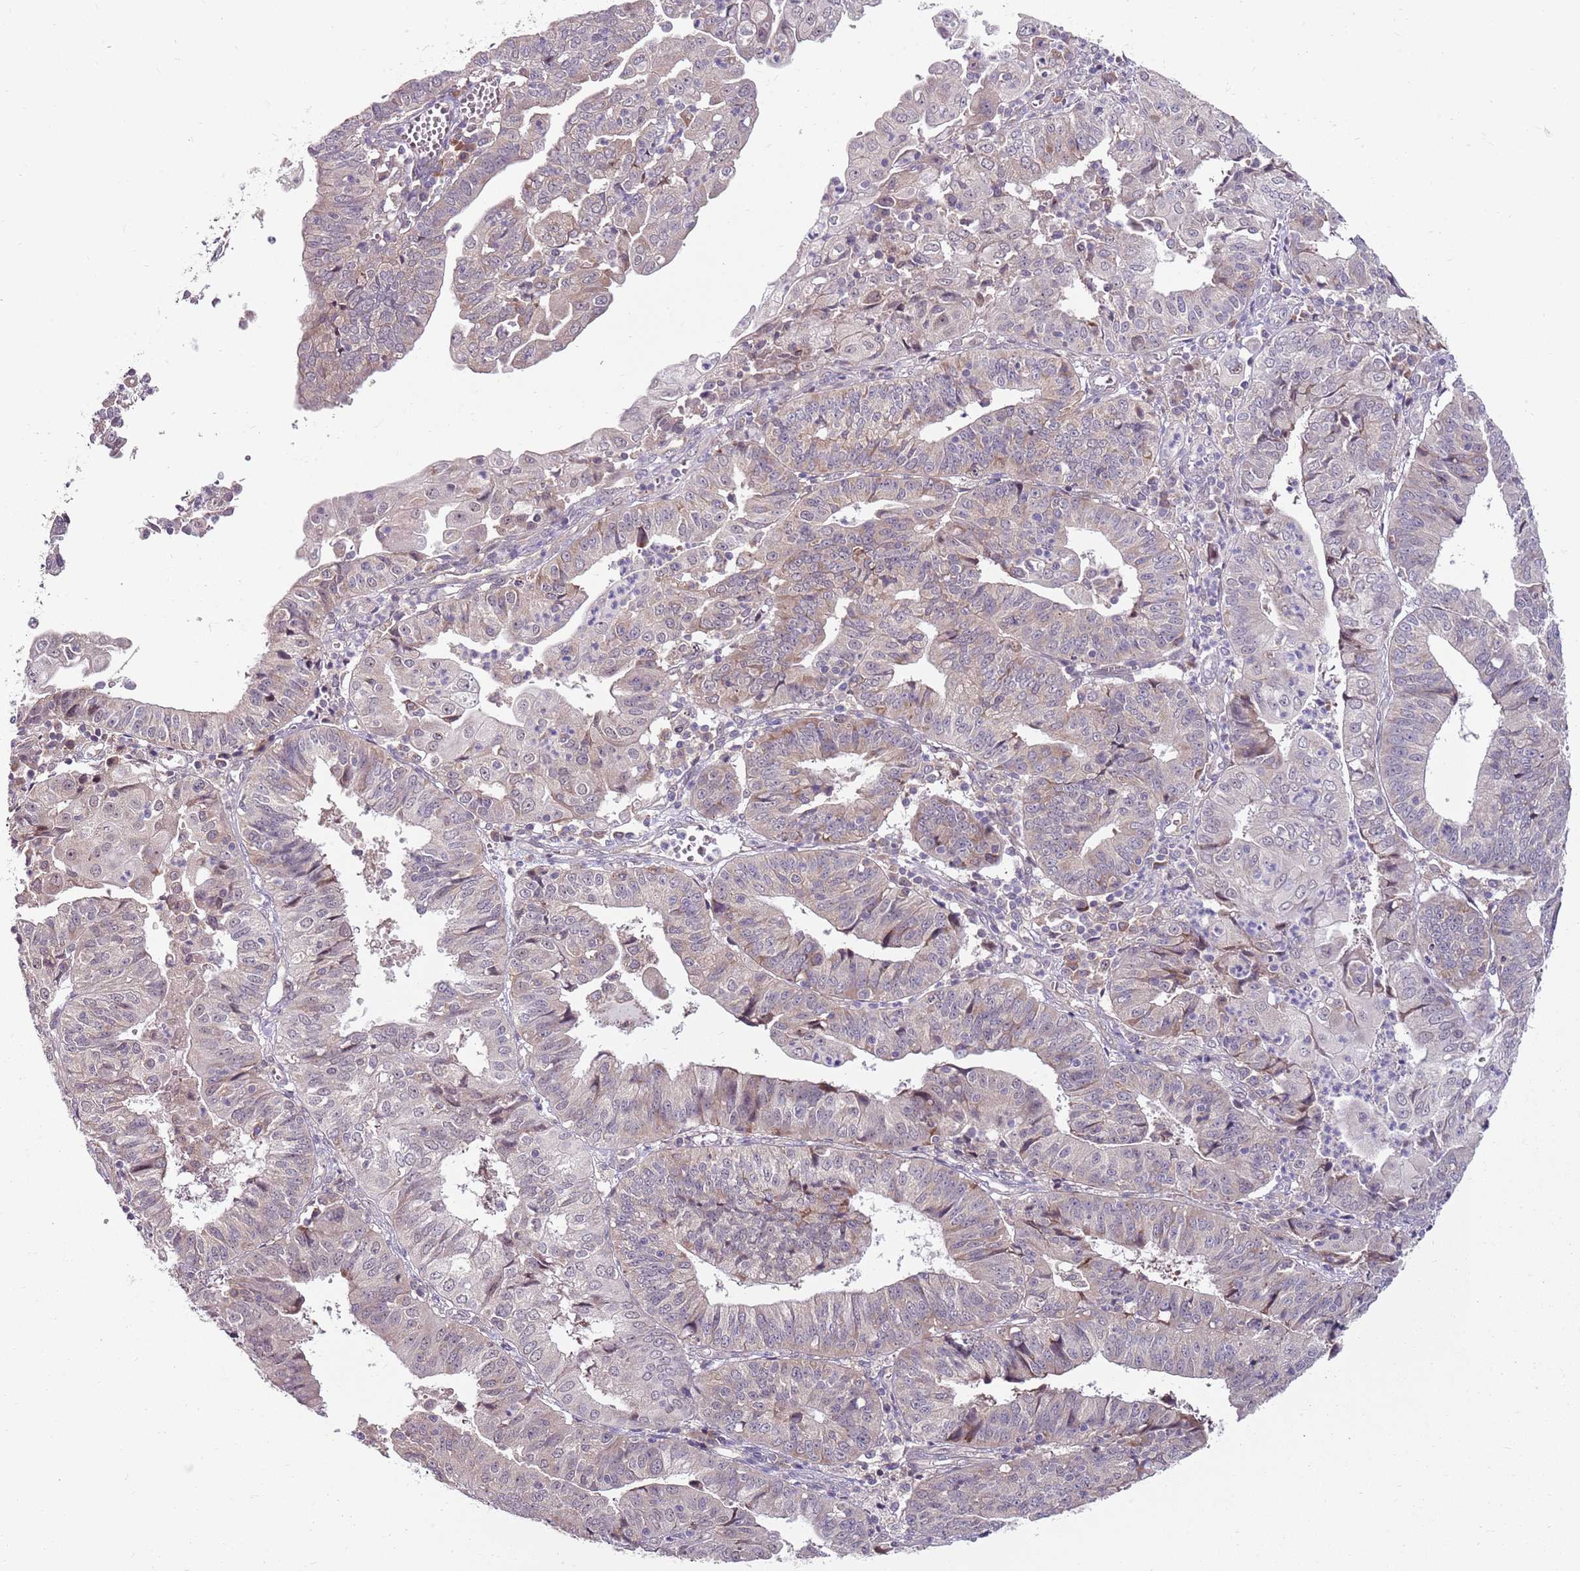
{"staining": {"intensity": "weak", "quantity": "<25%", "location": "cytoplasmic/membranous"}, "tissue": "endometrial cancer", "cell_type": "Tumor cells", "image_type": "cancer", "snomed": [{"axis": "morphology", "description": "Adenocarcinoma, NOS"}, {"axis": "topography", "description": "Endometrium"}], "caption": "High power microscopy photomicrograph of an immunohistochemistry (IHC) image of endometrial cancer, revealing no significant positivity in tumor cells. The staining was performed using DAB (3,3'-diaminobenzidine) to visualize the protein expression in brown, while the nuclei were stained in blue with hematoxylin (Magnification: 20x).", "gene": "FBXL22", "patient": {"sex": "female", "age": 56}}